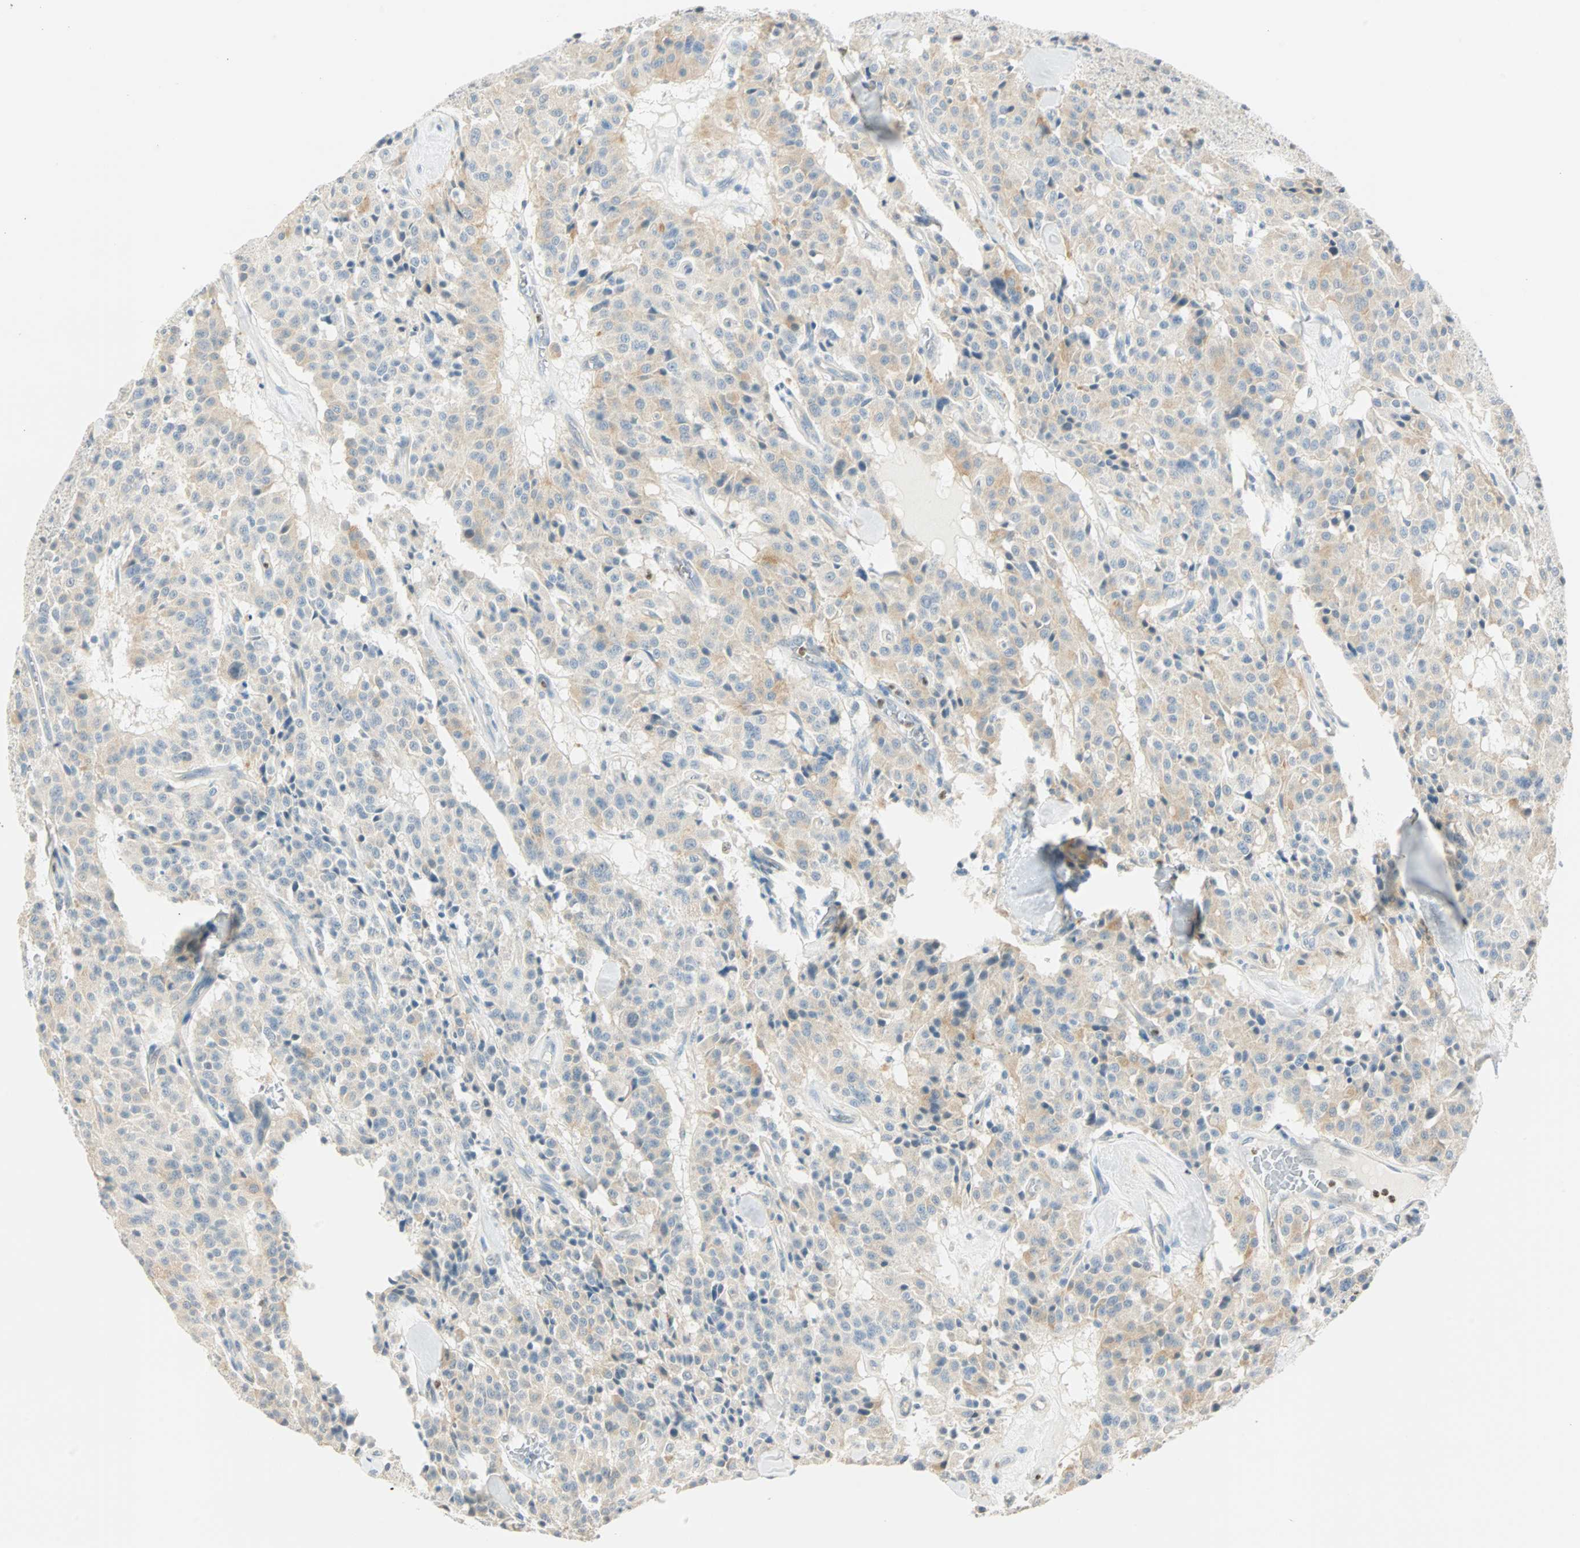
{"staining": {"intensity": "weak", "quantity": ">75%", "location": "cytoplasmic/membranous"}, "tissue": "carcinoid", "cell_type": "Tumor cells", "image_type": "cancer", "snomed": [{"axis": "morphology", "description": "Carcinoid, malignant, NOS"}, {"axis": "topography", "description": "Lung"}], "caption": "A high-resolution histopathology image shows immunohistochemistry staining of carcinoid (malignant), which displays weak cytoplasmic/membranous expression in approximately >75% of tumor cells.", "gene": "MLLT10", "patient": {"sex": "male", "age": 30}}